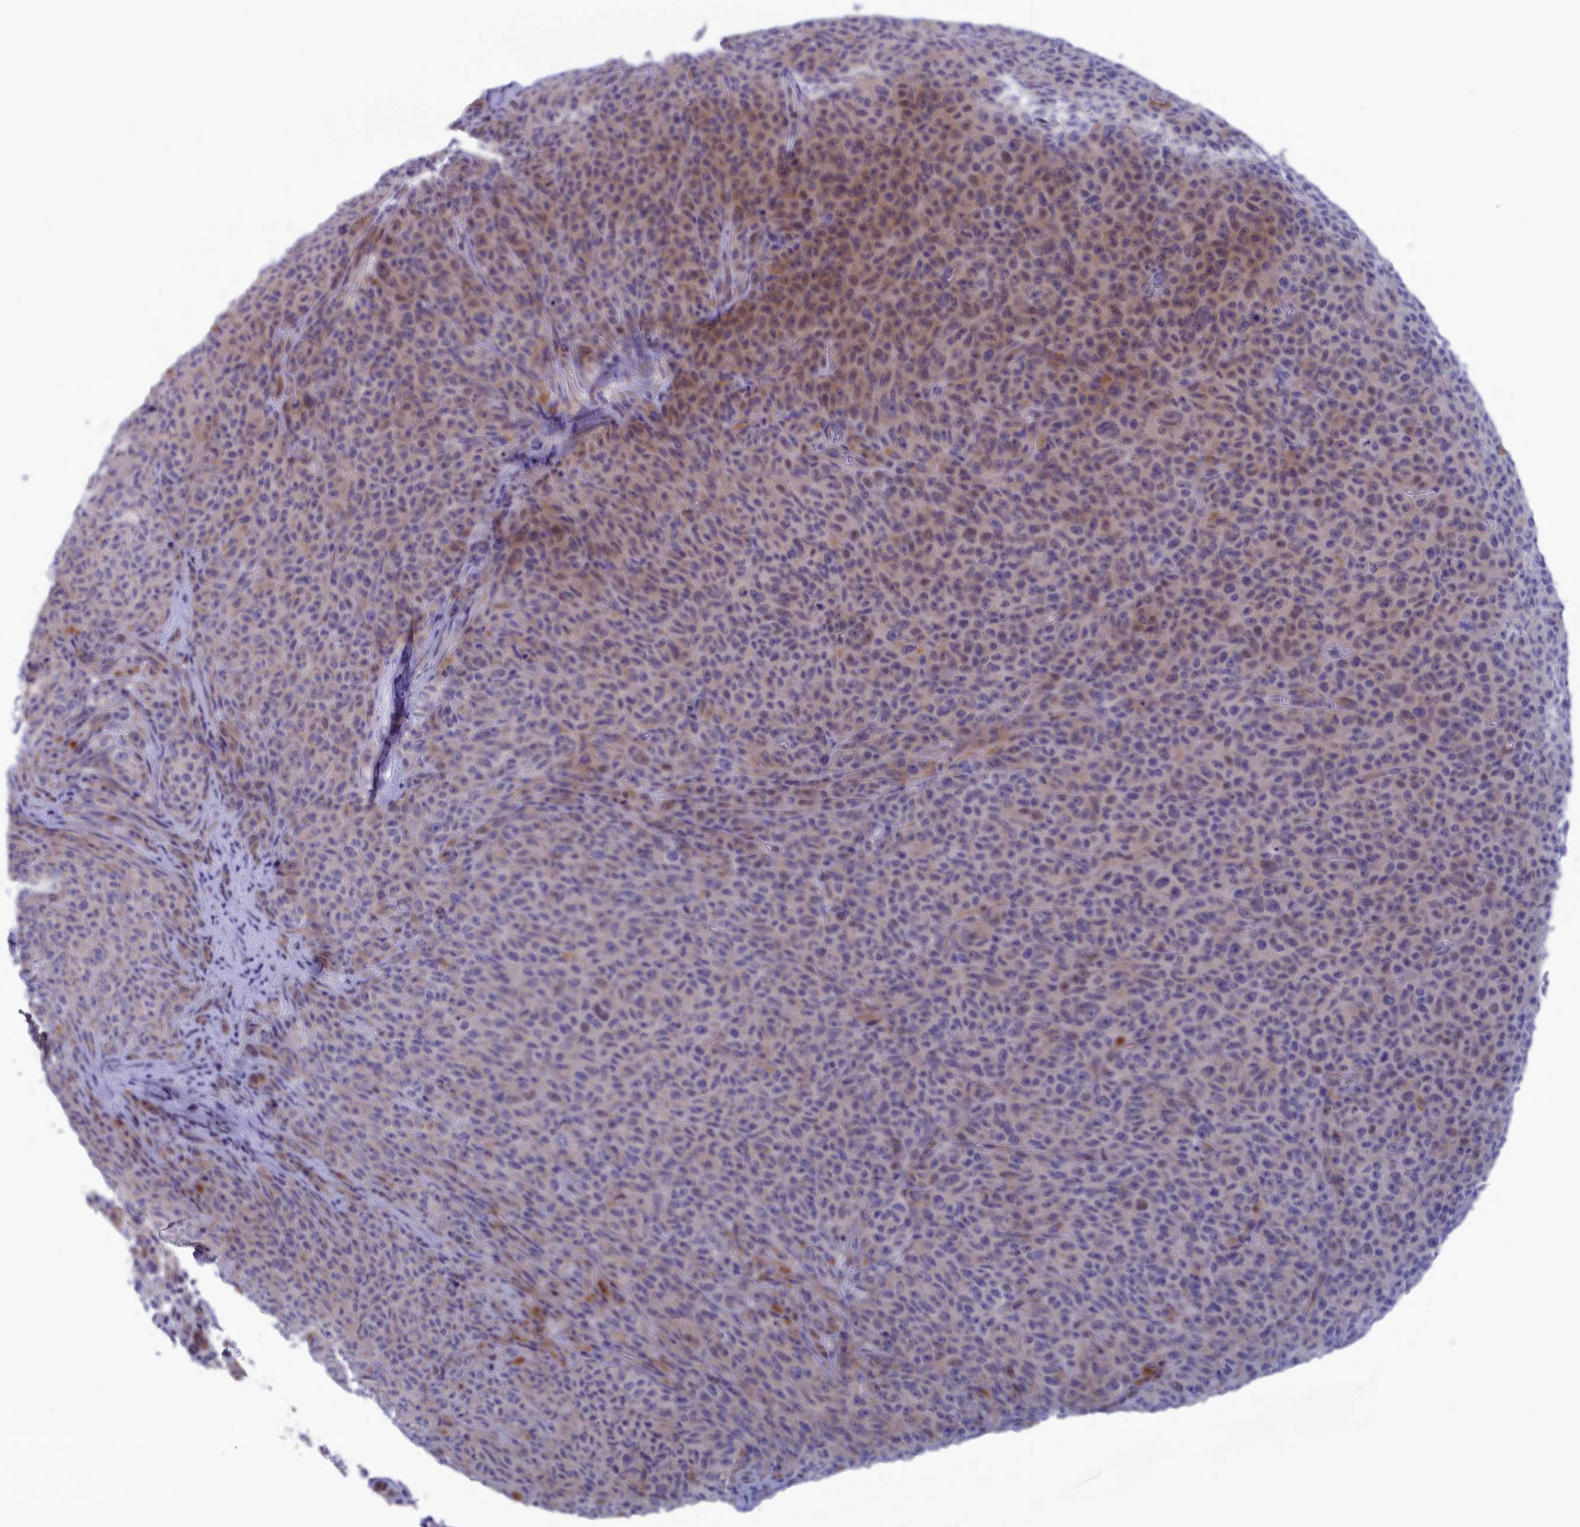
{"staining": {"intensity": "moderate", "quantity": "<25%", "location": "nuclear"}, "tissue": "melanoma", "cell_type": "Tumor cells", "image_type": "cancer", "snomed": [{"axis": "morphology", "description": "Malignant melanoma, NOS"}, {"axis": "topography", "description": "Skin"}], "caption": "A high-resolution photomicrograph shows immunohistochemistry (IHC) staining of malignant melanoma, which reveals moderate nuclear staining in approximately <25% of tumor cells. The staining is performed using DAB (3,3'-diaminobenzidine) brown chromogen to label protein expression. The nuclei are counter-stained blue using hematoxylin.", "gene": "NIBAN3", "patient": {"sex": "female", "age": 82}}